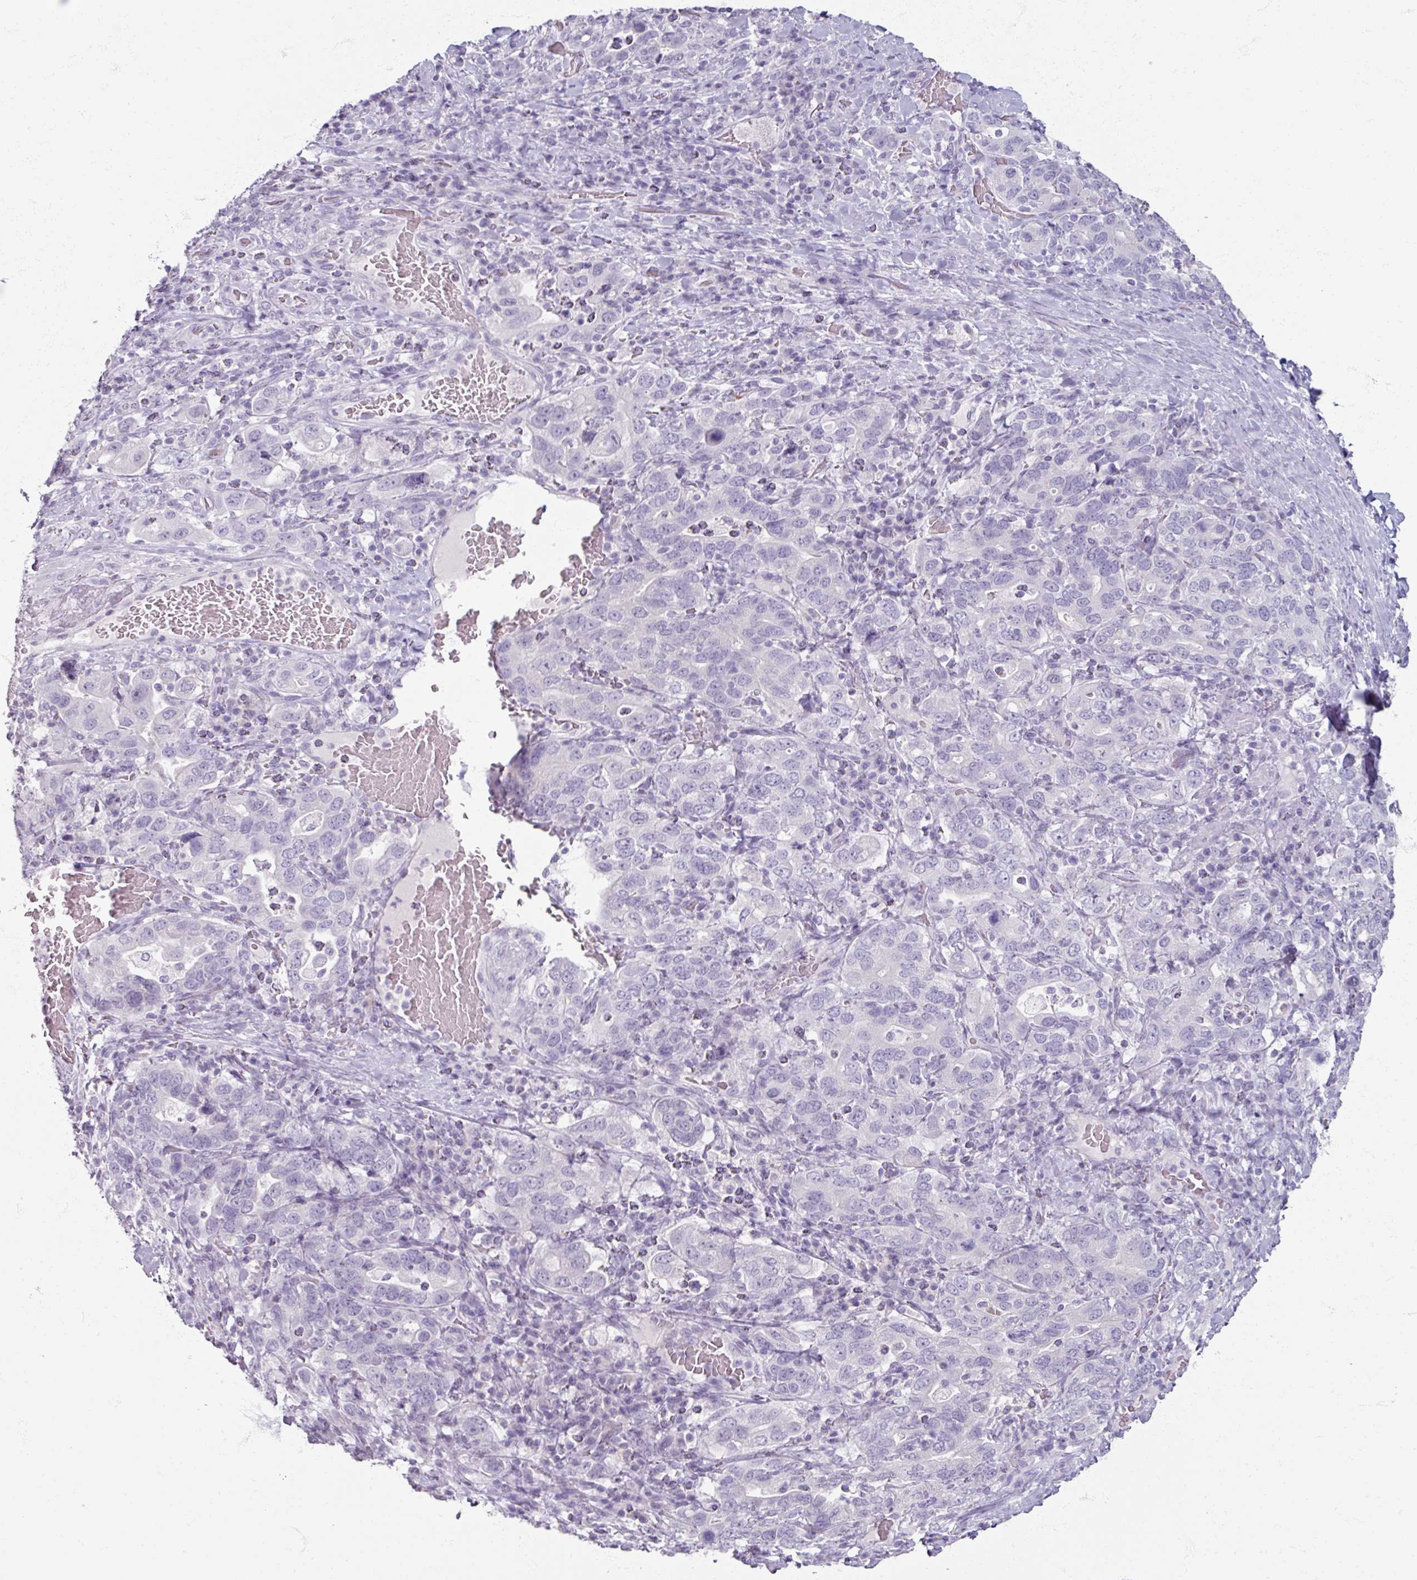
{"staining": {"intensity": "negative", "quantity": "none", "location": "none"}, "tissue": "stomach cancer", "cell_type": "Tumor cells", "image_type": "cancer", "snomed": [{"axis": "morphology", "description": "Adenocarcinoma, NOS"}, {"axis": "topography", "description": "Stomach, upper"}, {"axis": "topography", "description": "Stomach"}], "caption": "This photomicrograph is of stomach adenocarcinoma stained with immunohistochemistry to label a protein in brown with the nuclei are counter-stained blue. There is no staining in tumor cells.", "gene": "TG", "patient": {"sex": "male", "age": 62}}